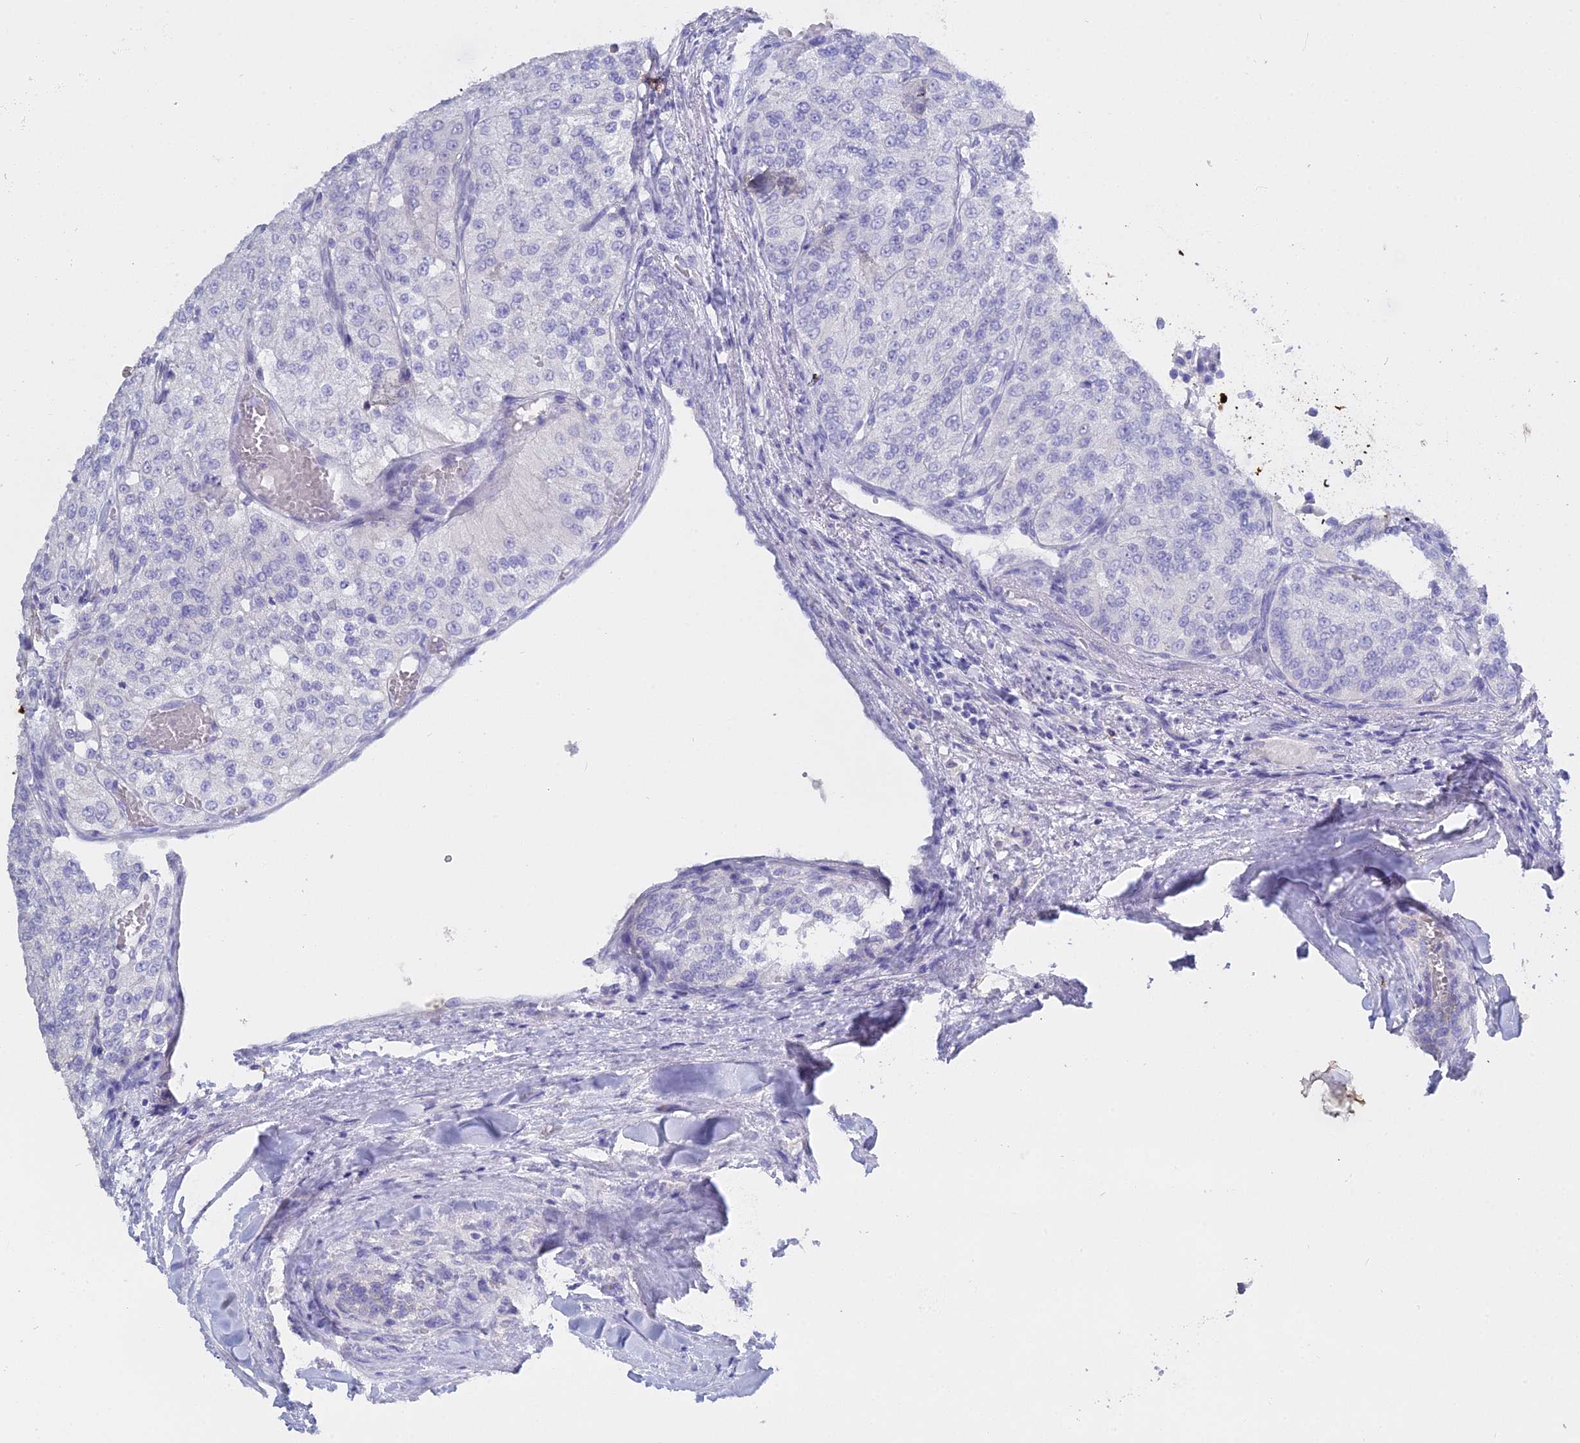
{"staining": {"intensity": "negative", "quantity": "none", "location": "none"}, "tissue": "renal cancer", "cell_type": "Tumor cells", "image_type": "cancer", "snomed": [{"axis": "morphology", "description": "Adenocarcinoma, NOS"}, {"axis": "topography", "description": "Kidney"}], "caption": "A photomicrograph of renal cancer stained for a protein demonstrates no brown staining in tumor cells.", "gene": "S100A7", "patient": {"sex": "female", "age": 63}}